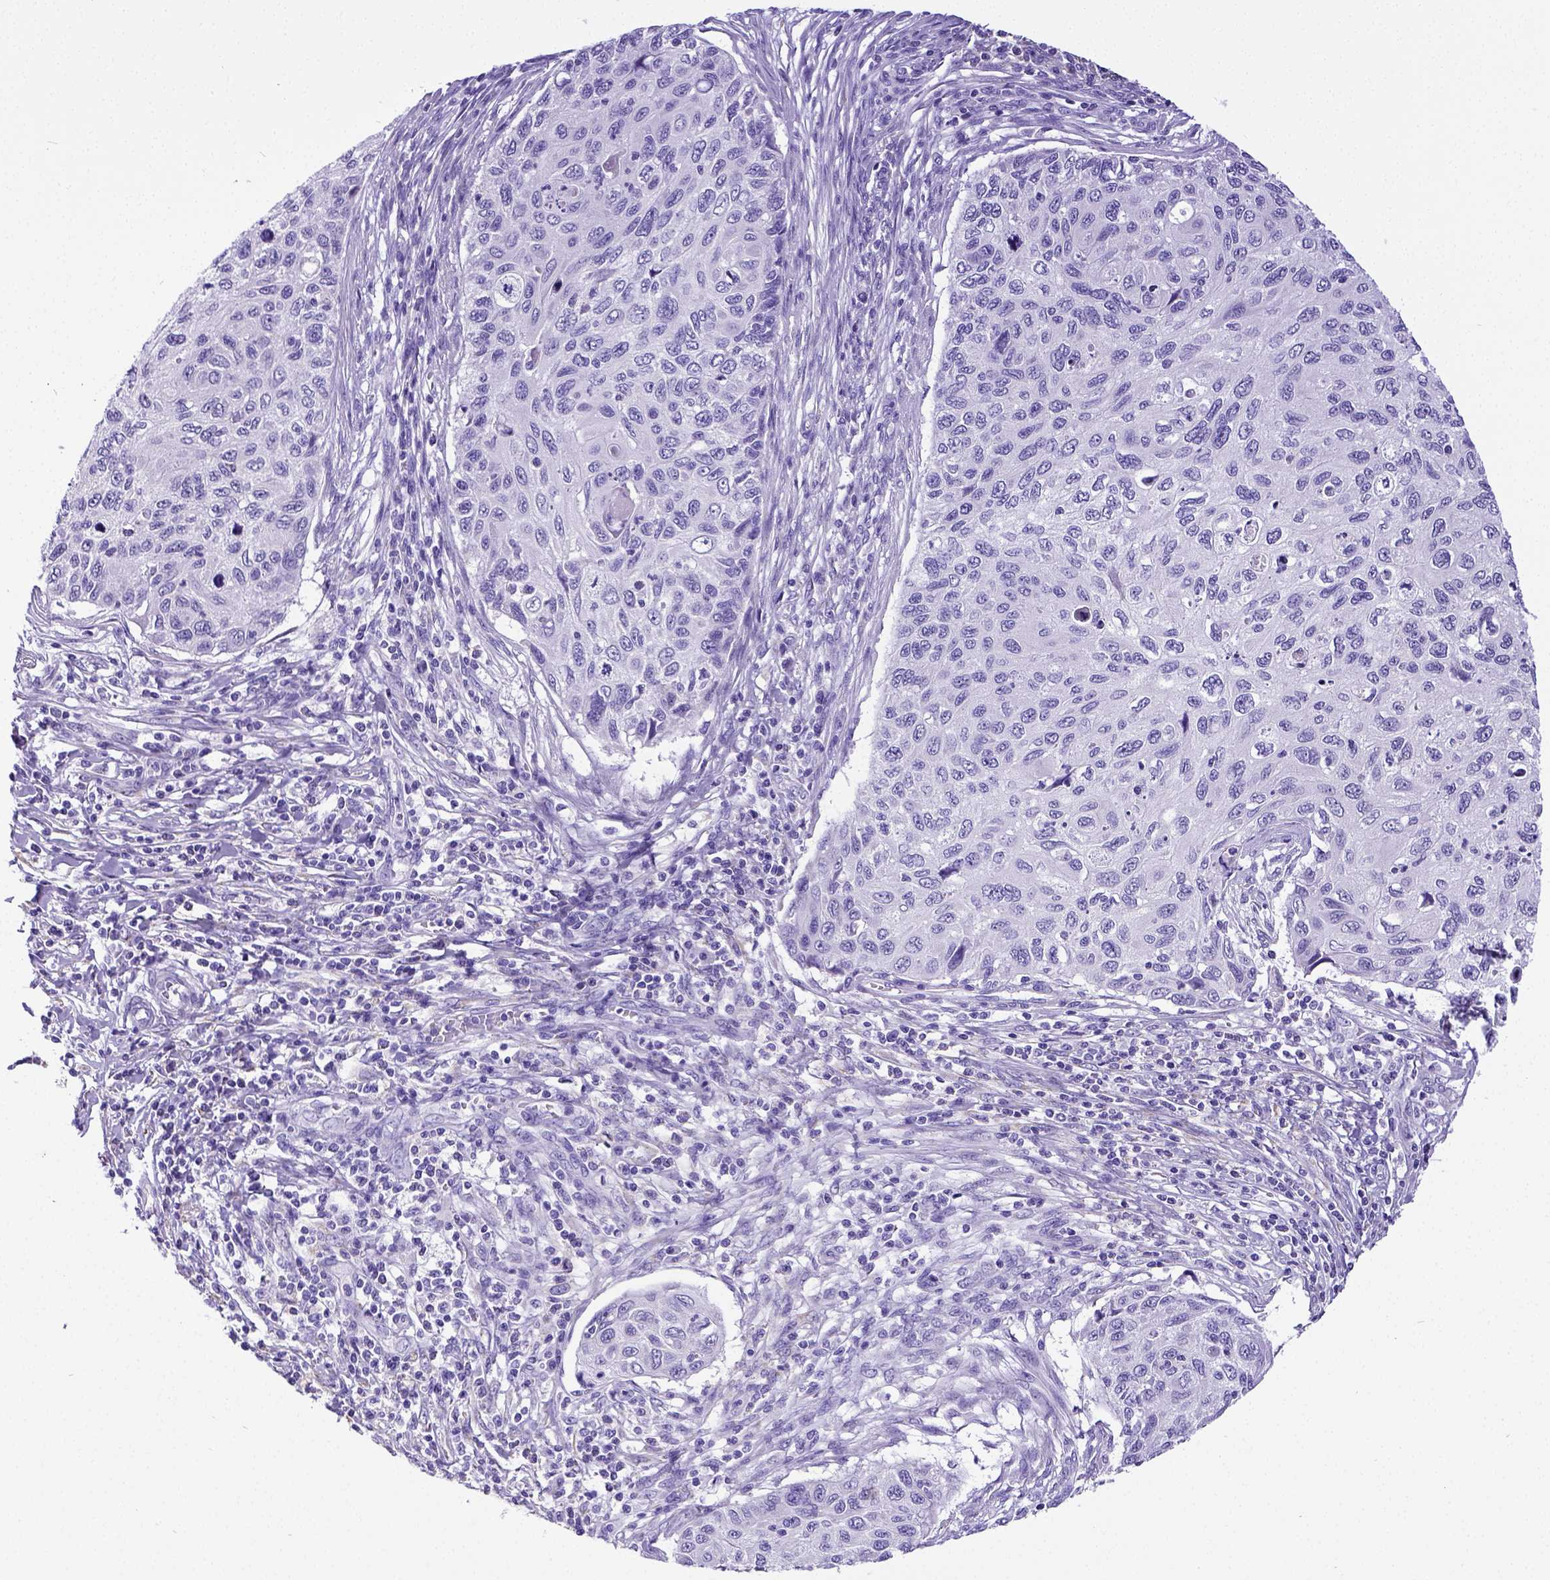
{"staining": {"intensity": "negative", "quantity": "none", "location": "none"}, "tissue": "cervical cancer", "cell_type": "Tumor cells", "image_type": "cancer", "snomed": [{"axis": "morphology", "description": "Squamous cell carcinoma, NOS"}, {"axis": "topography", "description": "Cervix"}], "caption": "Cervical cancer was stained to show a protein in brown. There is no significant positivity in tumor cells.", "gene": "SATB2", "patient": {"sex": "female", "age": 70}}